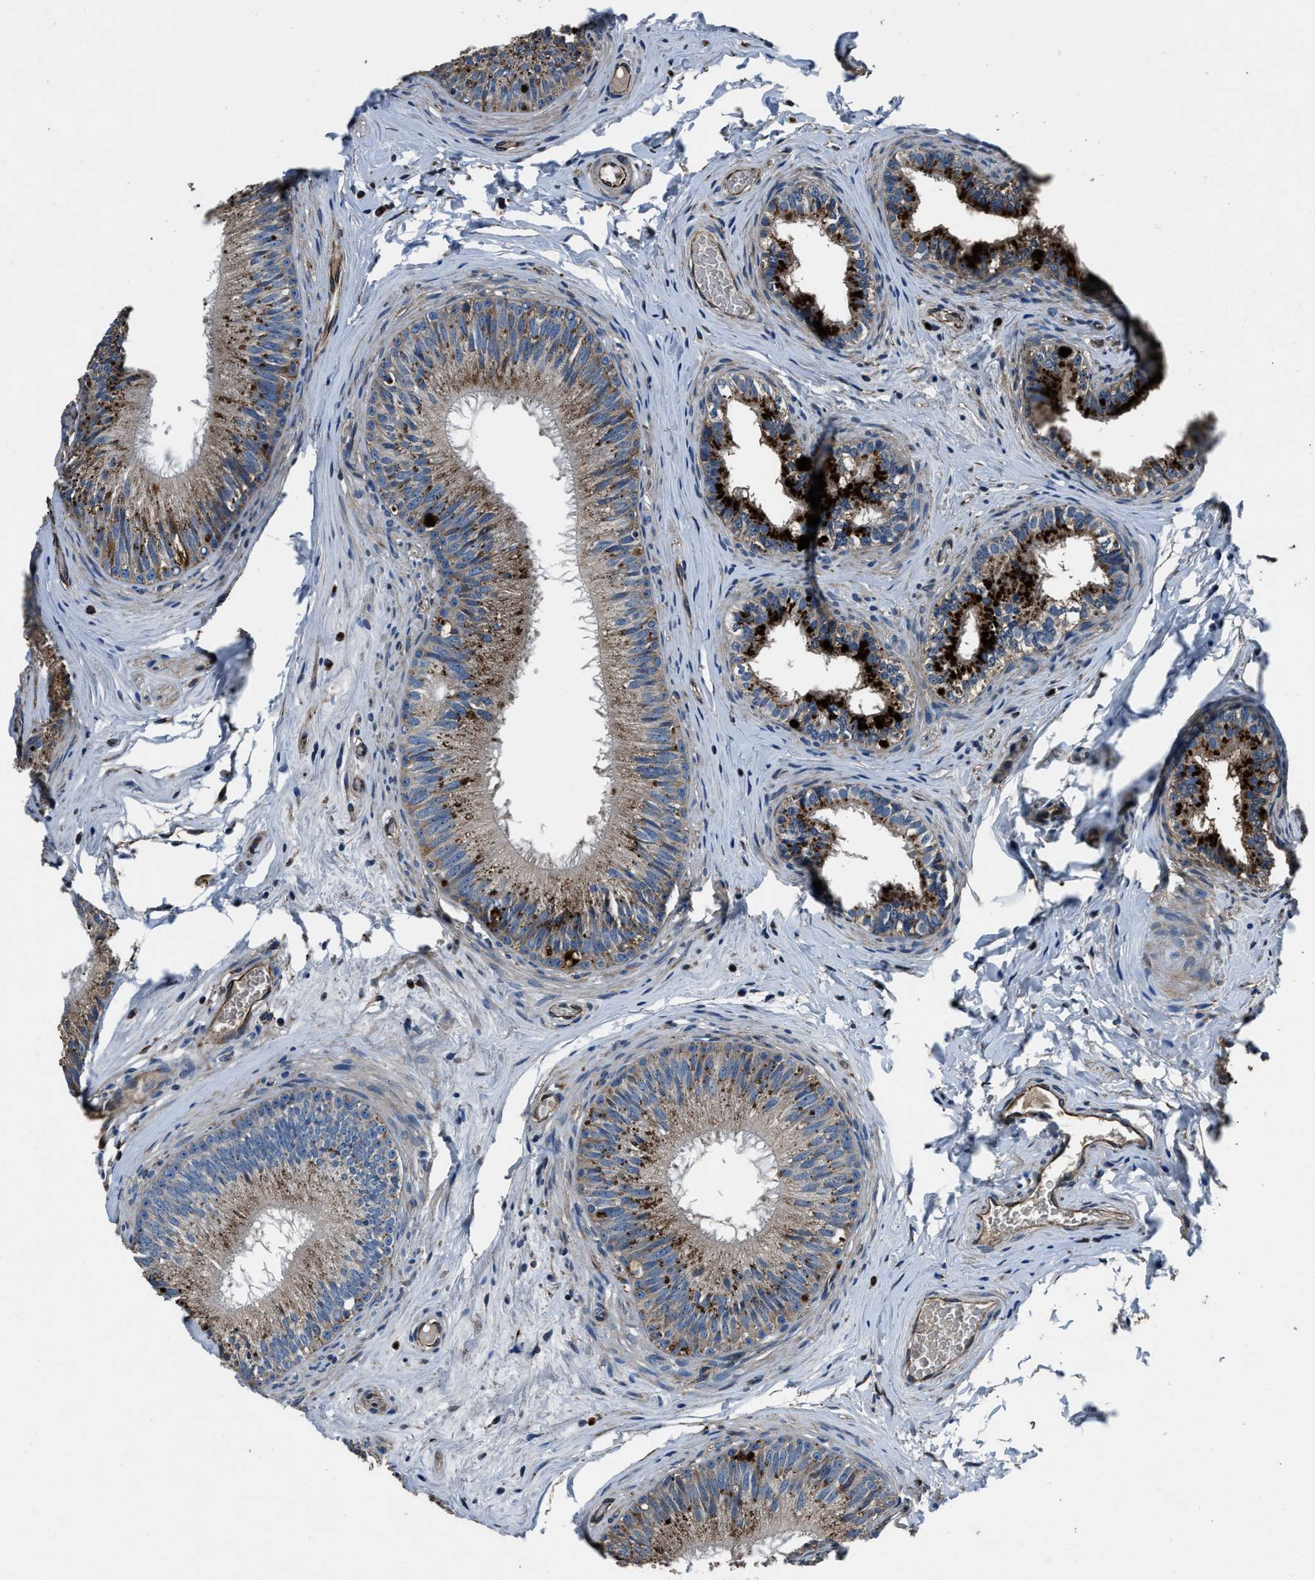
{"staining": {"intensity": "moderate", "quantity": ">75%", "location": "cytoplasmic/membranous"}, "tissue": "epididymis", "cell_type": "Glandular cells", "image_type": "normal", "snomed": [{"axis": "morphology", "description": "Normal tissue, NOS"}, {"axis": "topography", "description": "Testis"}, {"axis": "topography", "description": "Epididymis"}], "caption": "The immunohistochemical stain labels moderate cytoplasmic/membranous positivity in glandular cells of normal epididymis. Nuclei are stained in blue.", "gene": "OGDH", "patient": {"sex": "male", "age": 36}}